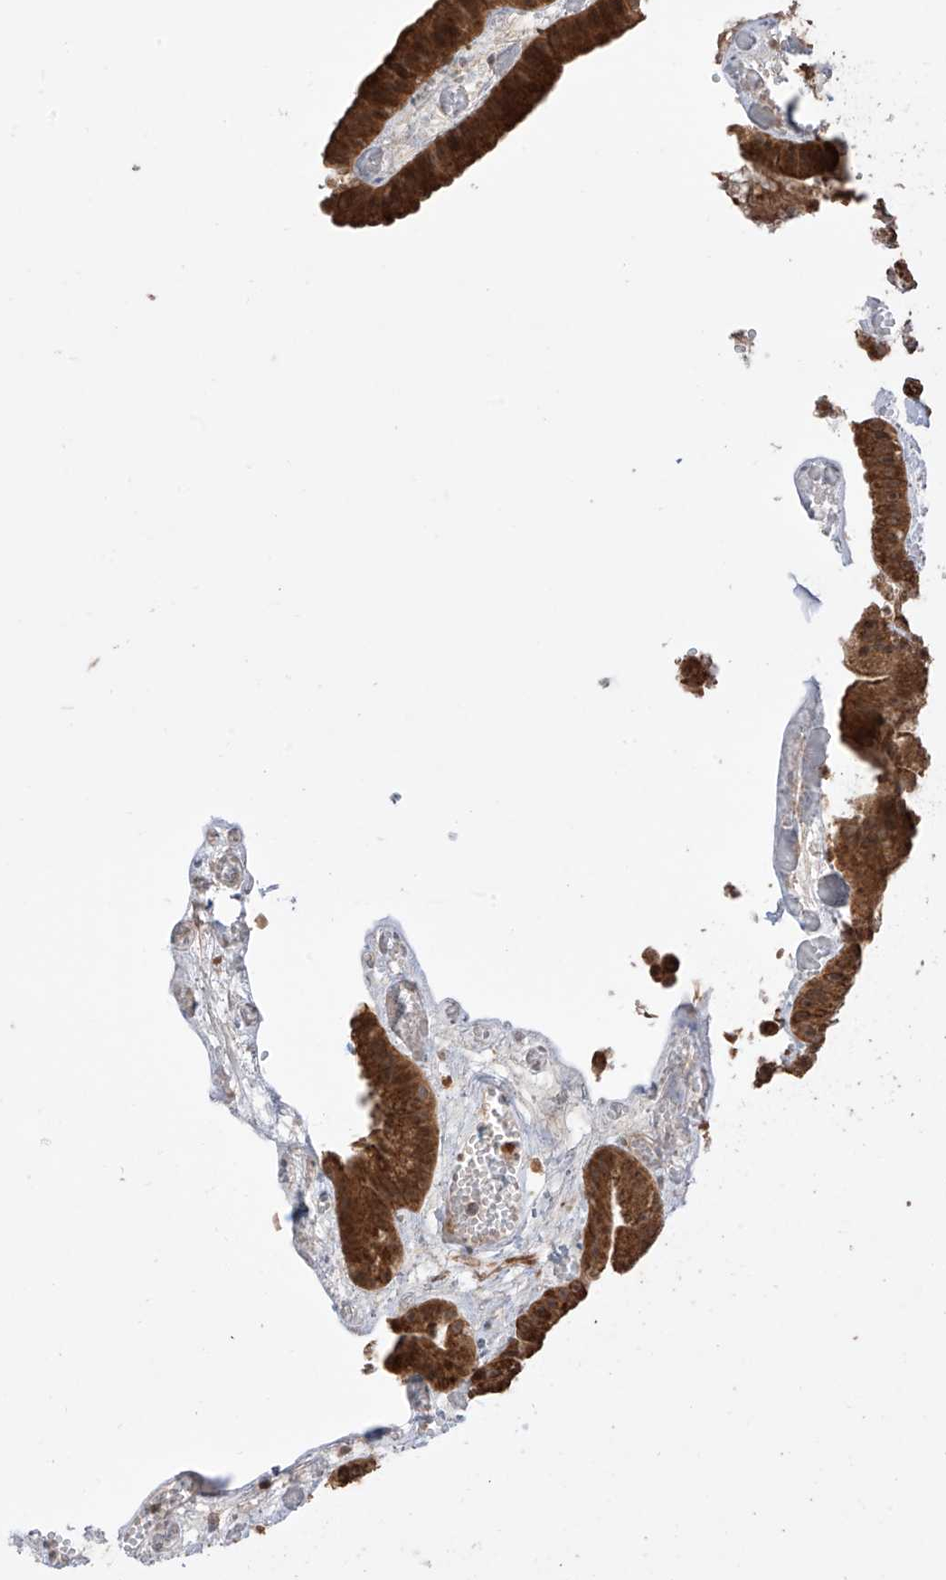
{"staining": {"intensity": "strong", "quantity": ">75%", "location": "cytoplasmic/membranous"}, "tissue": "gallbladder", "cell_type": "Glandular cells", "image_type": "normal", "snomed": [{"axis": "morphology", "description": "Normal tissue, NOS"}, {"axis": "topography", "description": "Gallbladder"}], "caption": "Gallbladder stained with a brown dye shows strong cytoplasmic/membranous positive expression in about >75% of glandular cells.", "gene": "LATS1", "patient": {"sex": "female", "age": 64}}